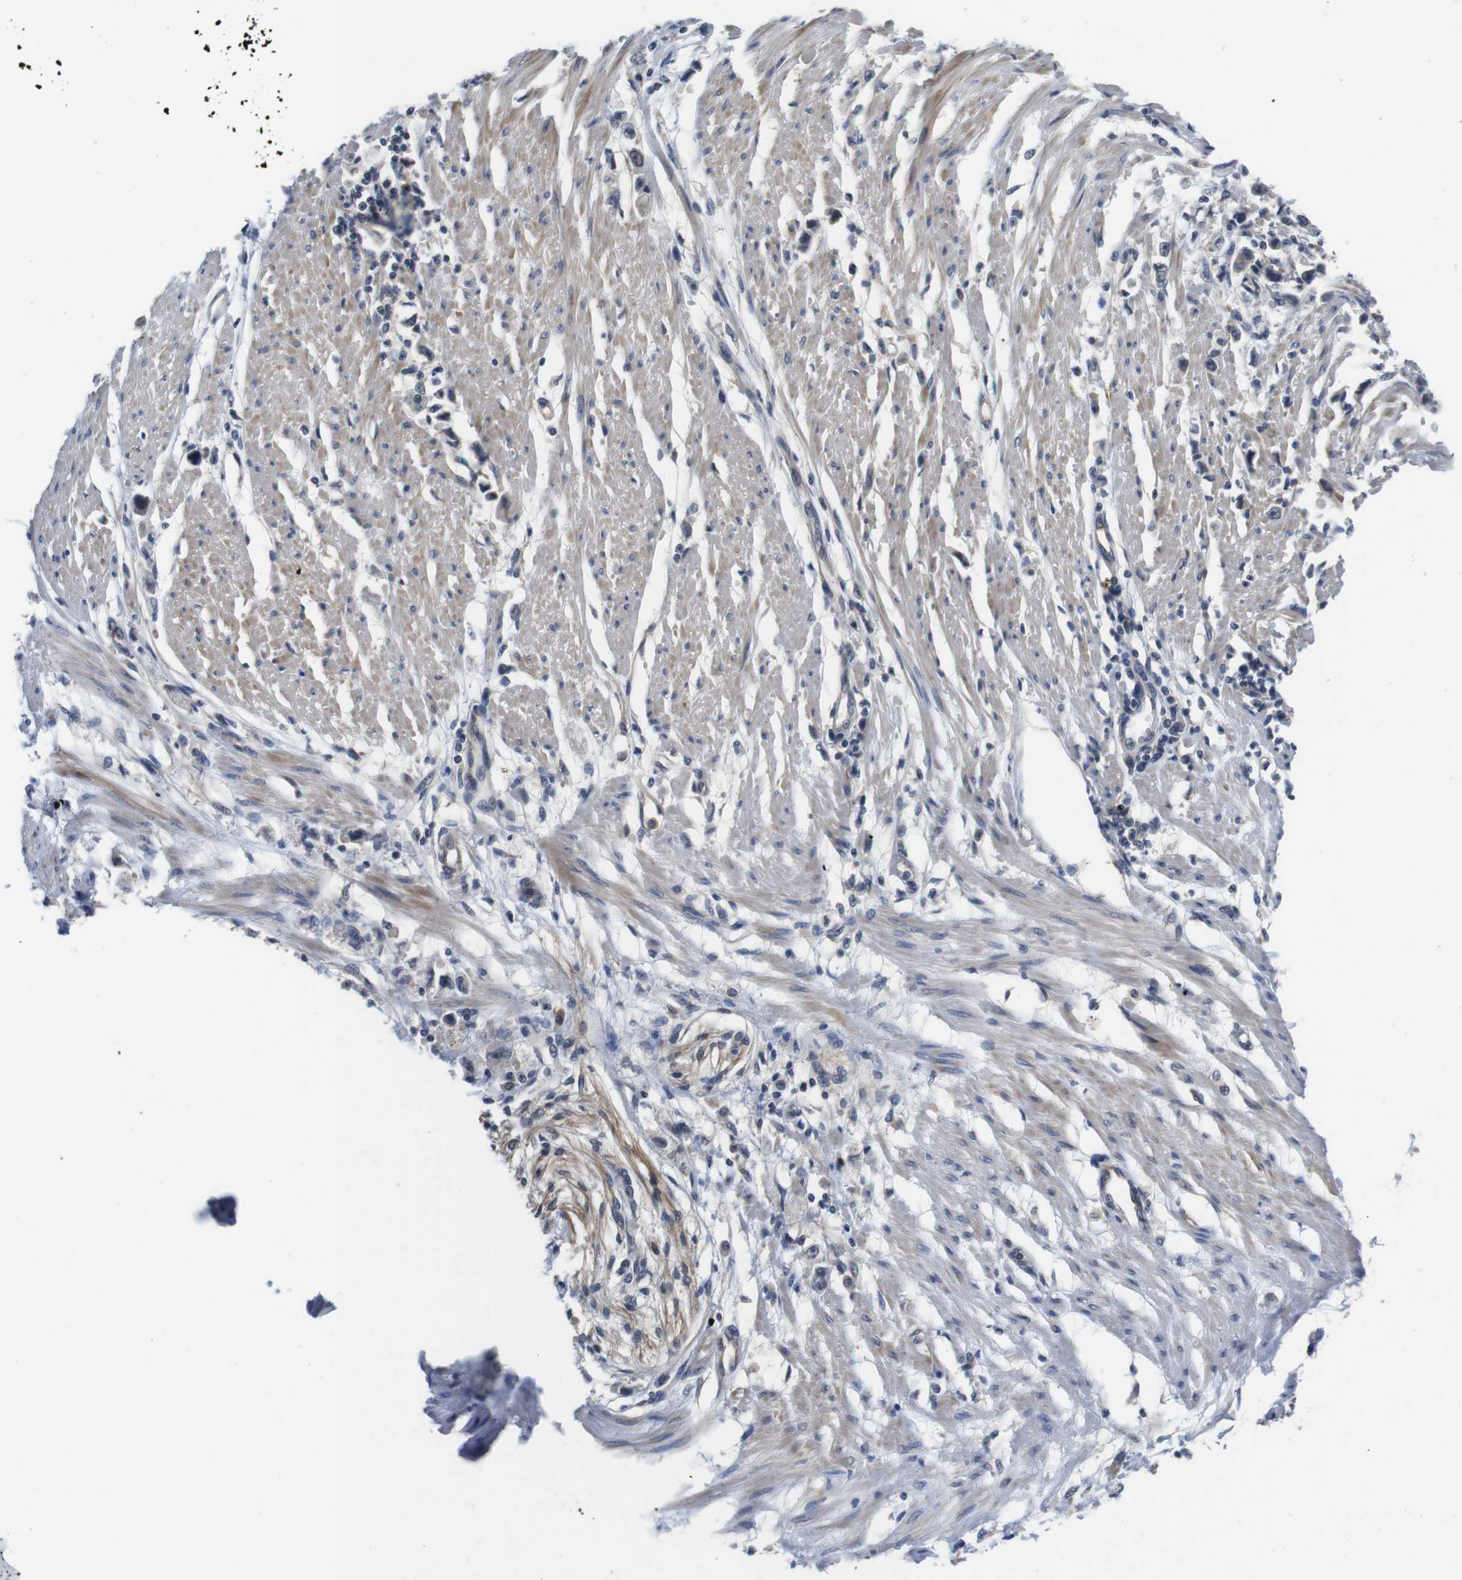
{"staining": {"intensity": "weak", "quantity": "<25%", "location": "cytoplasmic/membranous"}, "tissue": "stomach cancer", "cell_type": "Tumor cells", "image_type": "cancer", "snomed": [{"axis": "morphology", "description": "Adenocarcinoma, NOS"}, {"axis": "topography", "description": "Stomach"}], "caption": "This is a micrograph of IHC staining of adenocarcinoma (stomach), which shows no staining in tumor cells.", "gene": "FADD", "patient": {"sex": "female", "age": 59}}